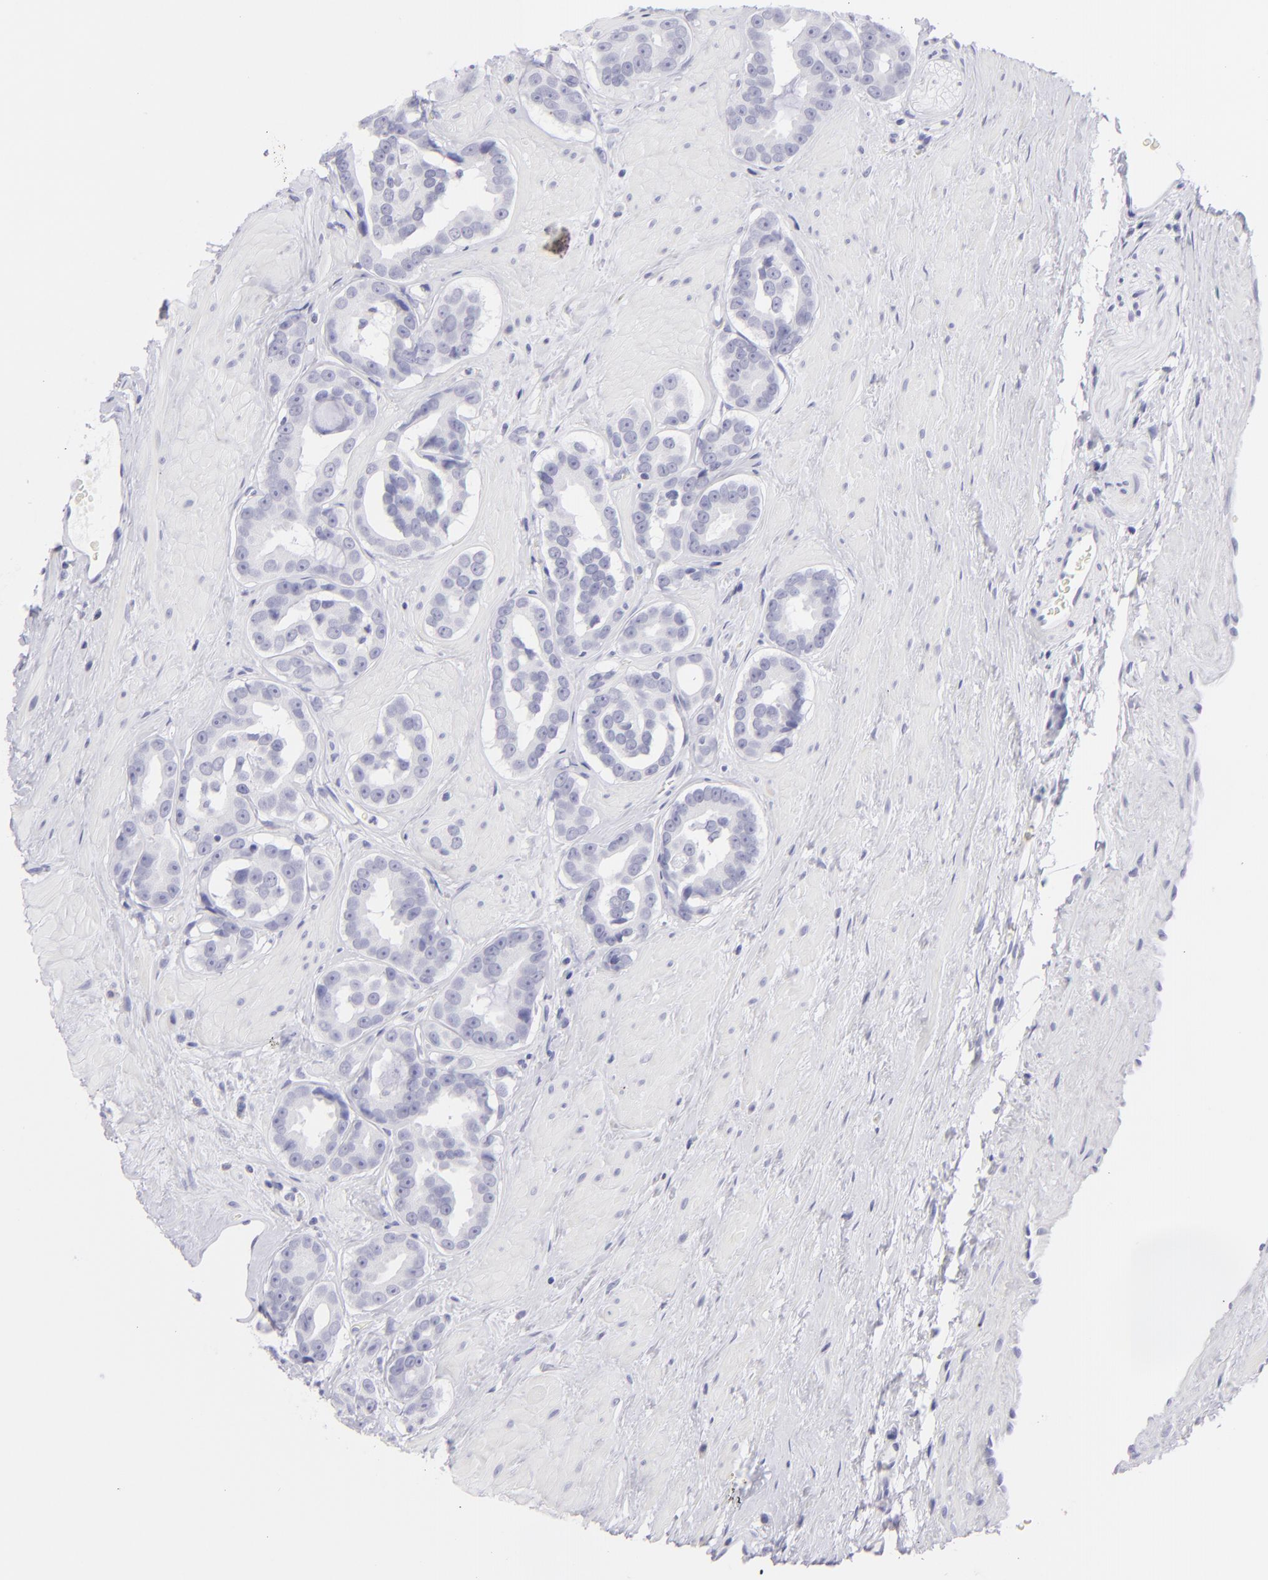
{"staining": {"intensity": "negative", "quantity": "none", "location": "none"}, "tissue": "prostate cancer", "cell_type": "Tumor cells", "image_type": "cancer", "snomed": [{"axis": "morphology", "description": "Adenocarcinoma, Low grade"}, {"axis": "topography", "description": "Prostate"}], "caption": "This is a micrograph of immunohistochemistry (IHC) staining of prostate cancer, which shows no staining in tumor cells.", "gene": "FCER2", "patient": {"sex": "male", "age": 59}}